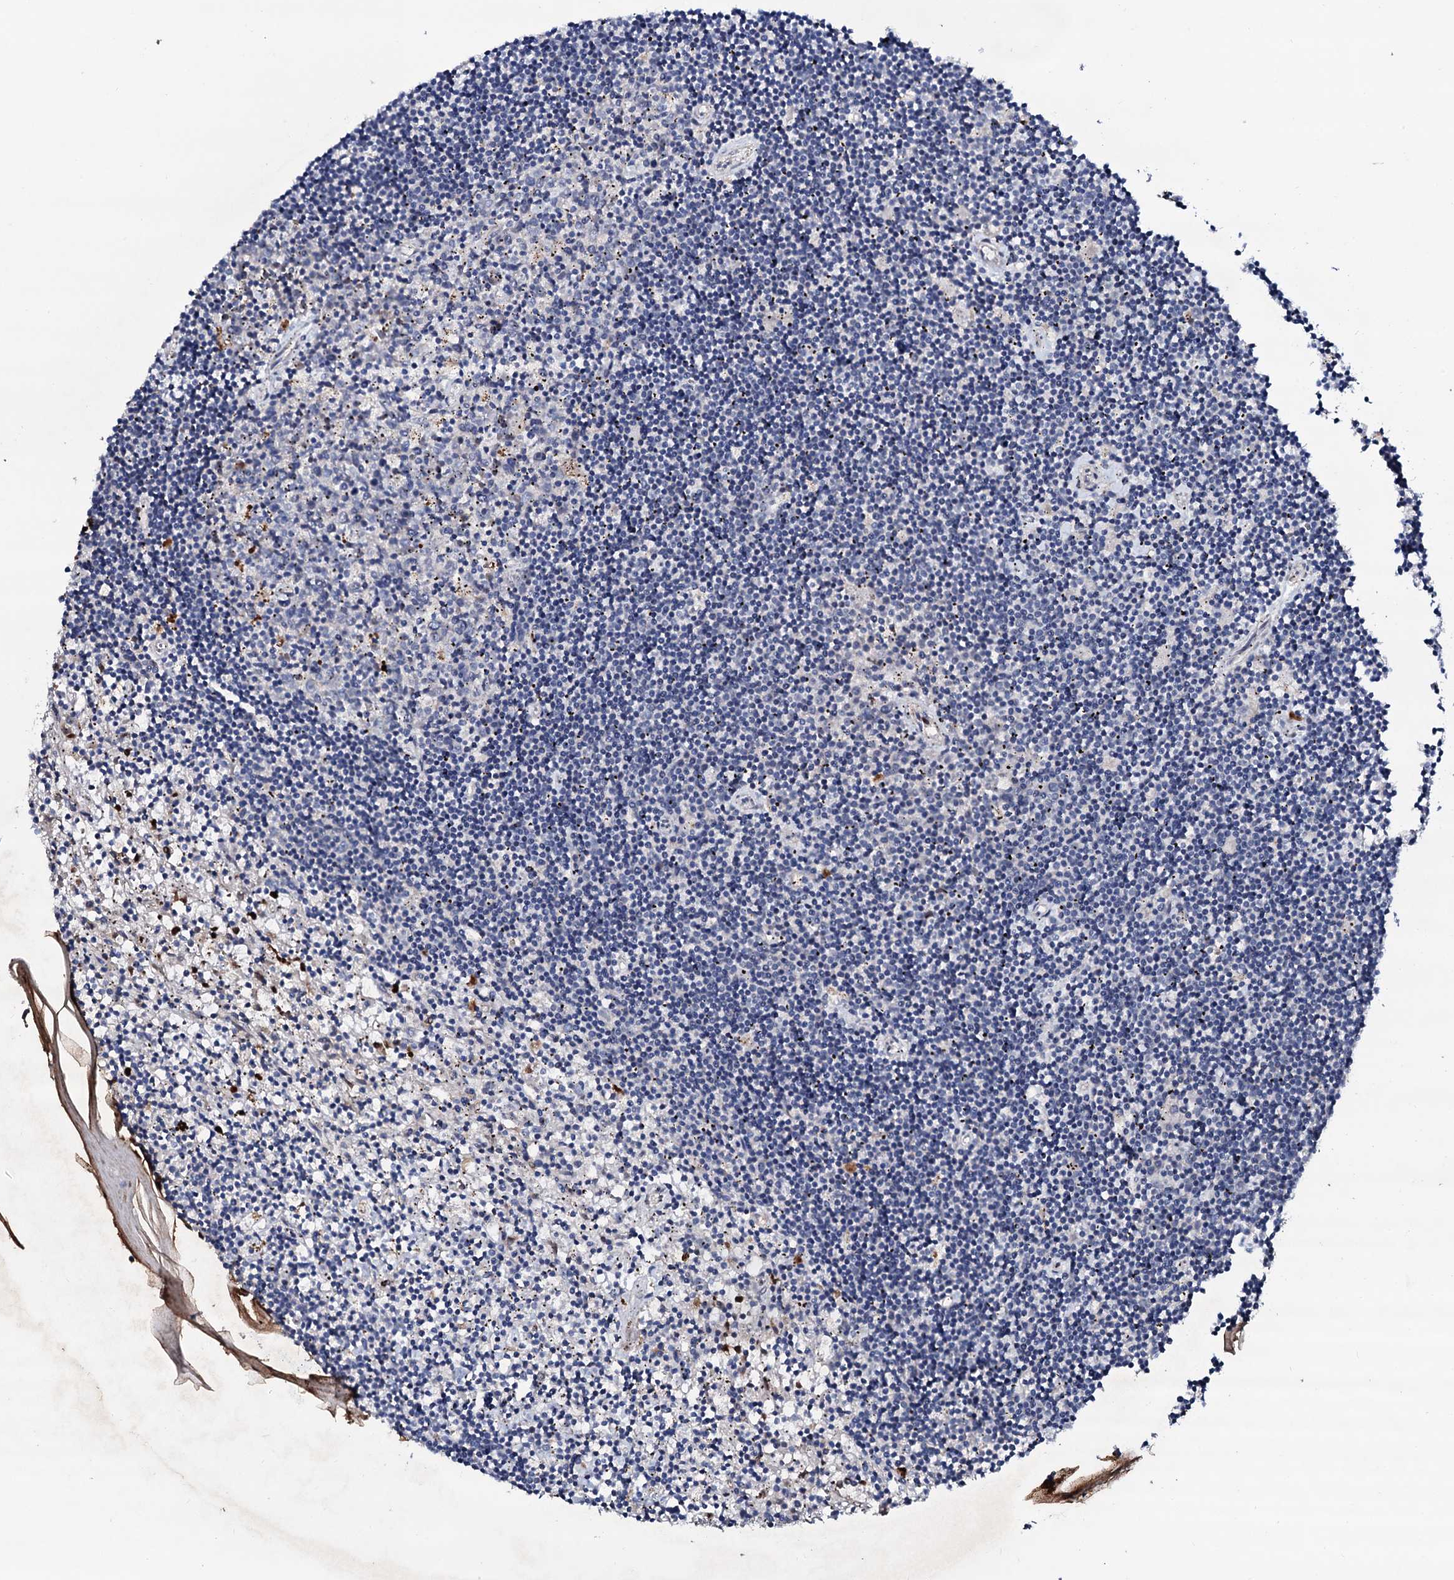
{"staining": {"intensity": "negative", "quantity": "none", "location": "none"}, "tissue": "lymphoma", "cell_type": "Tumor cells", "image_type": "cancer", "snomed": [{"axis": "morphology", "description": "Malignant lymphoma, non-Hodgkin's type, Low grade"}, {"axis": "topography", "description": "Spleen"}], "caption": "Low-grade malignant lymphoma, non-Hodgkin's type was stained to show a protein in brown. There is no significant expression in tumor cells.", "gene": "COG6", "patient": {"sex": "male", "age": 76}}